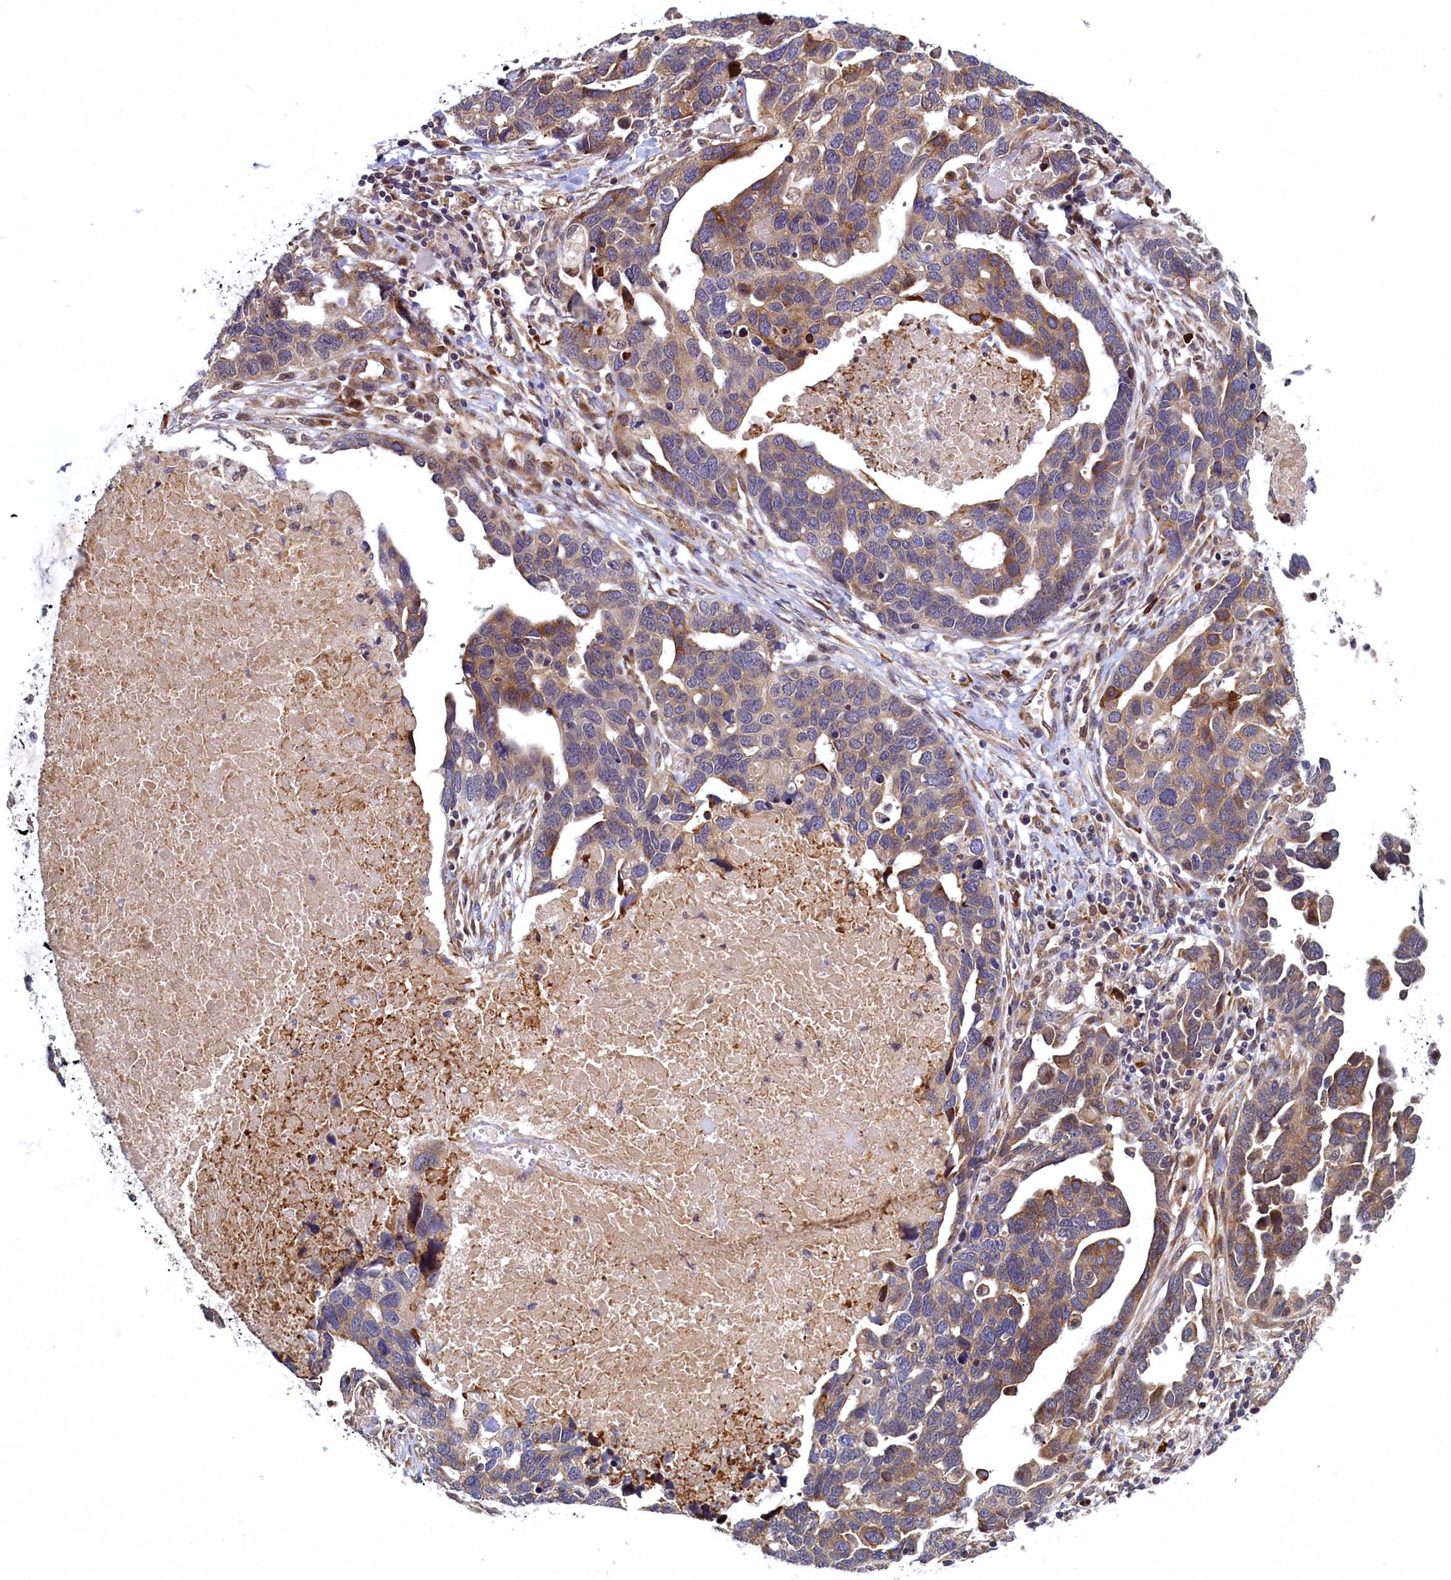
{"staining": {"intensity": "moderate", "quantity": ">75%", "location": "cytoplasmic/membranous"}, "tissue": "ovarian cancer", "cell_type": "Tumor cells", "image_type": "cancer", "snomed": [{"axis": "morphology", "description": "Cystadenocarcinoma, serous, NOS"}, {"axis": "topography", "description": "Ovary"}], "caption": "Immunohistochemical staining of ovarian serous cystadenocarcinoma exhibits medium levels of moderate cytoplasmic/membranous positivity in about >75% of tumor cells.", "gene": "SLC16A14", "patient": {"sex": "female", "age": 54}}